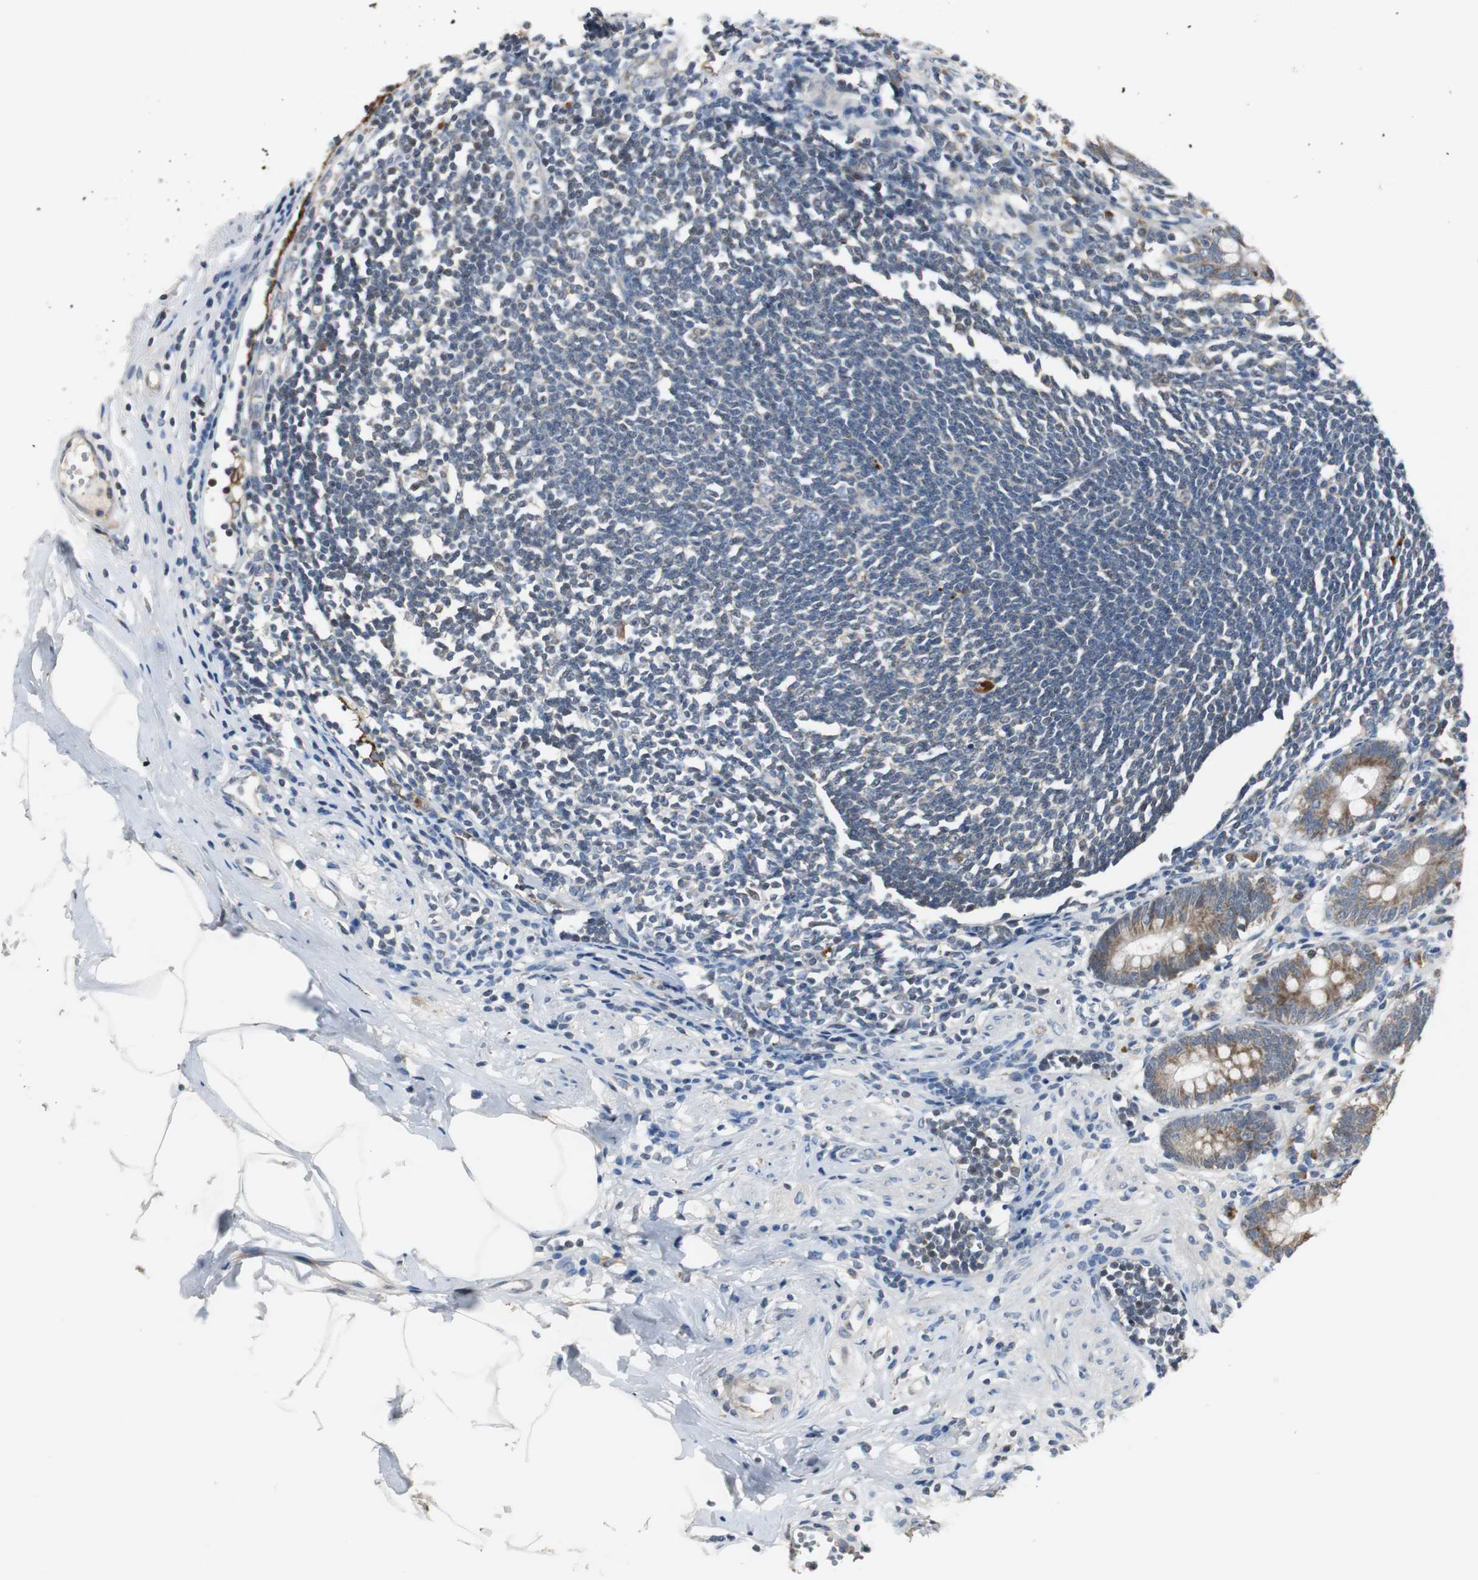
{"staining": {"intensity": "weak", "quantity": ">75%", "location": "cytoplasmic/membranous"}, "tissue": "appendix", "cell_type": "Glandular cells", "image_type": "normal", "snomed": [{"axis": "morphology", "description": "Normal tissue, NOS"}, {"axis": "topography", "description": "Appendix"}], "caption": "A brown stain labels weak cytoplasmic/membranous positivity of a protein in glandular cells of normal appendix.", "gene": "MYT1", "patient": {"sex": "female", "age": 50}}